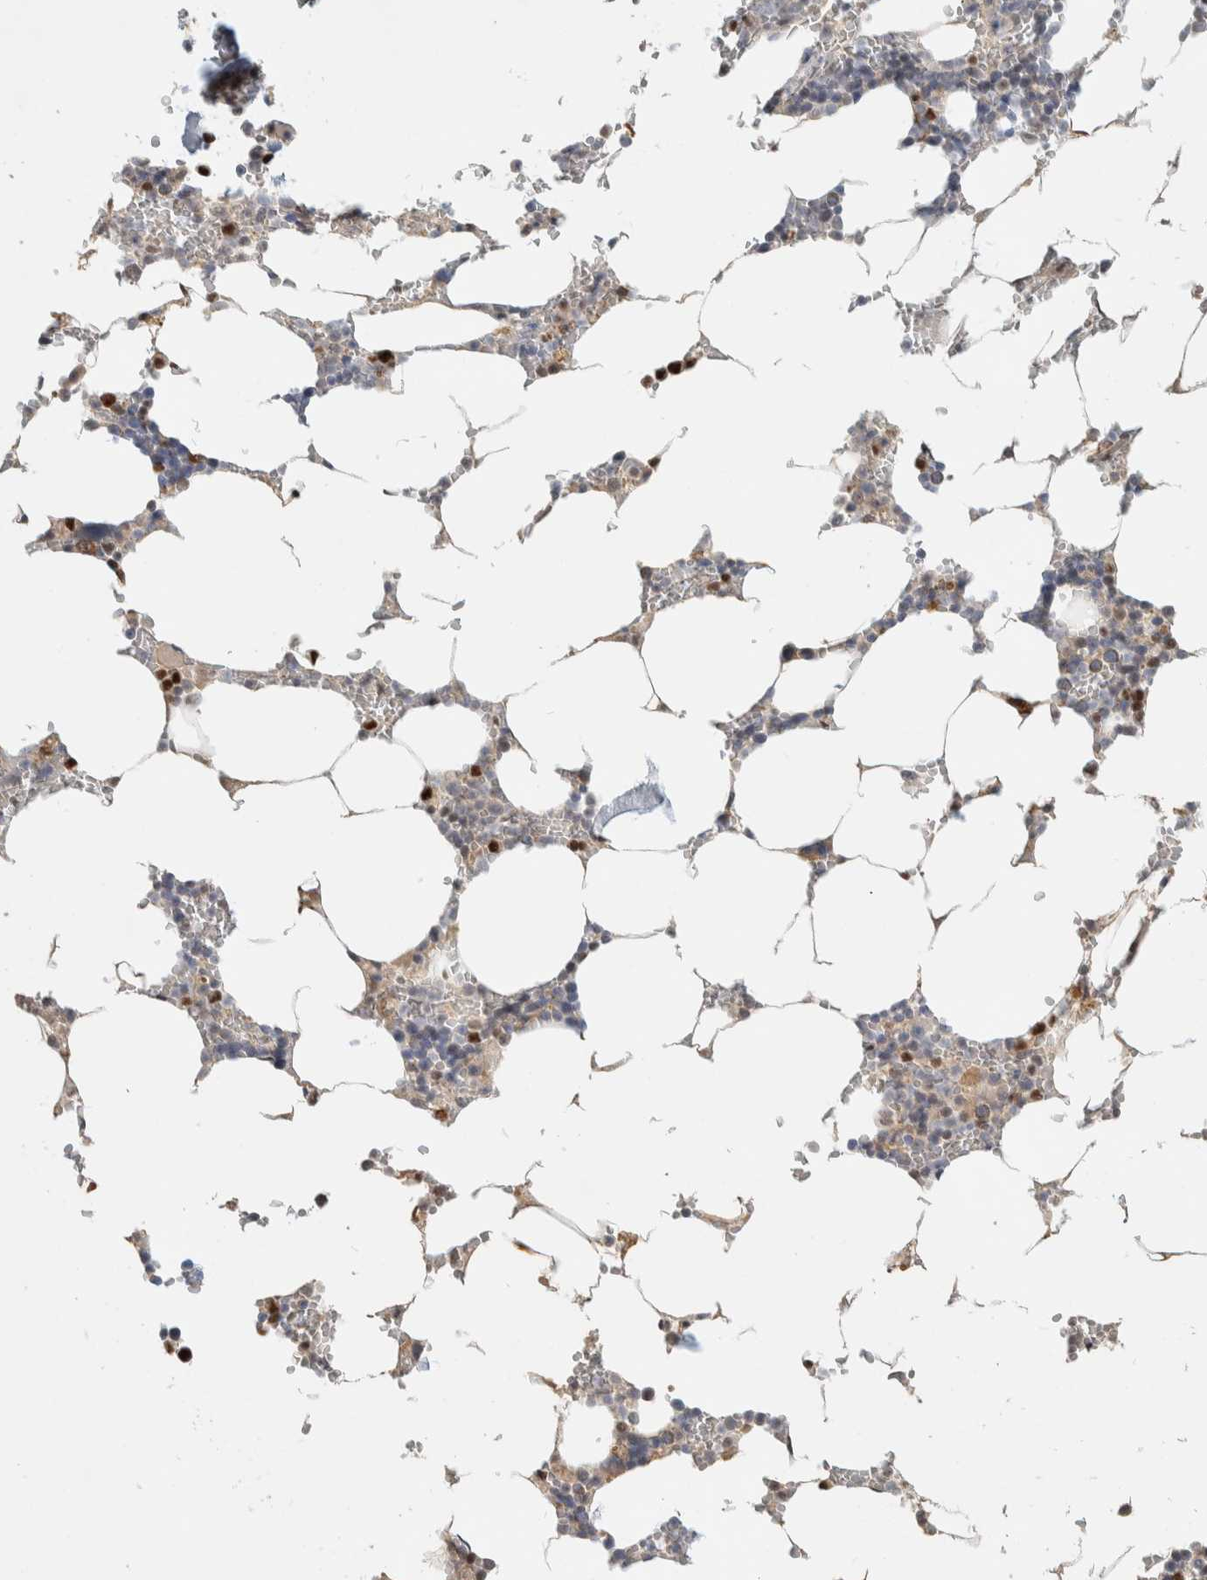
{"staining": {"intensity": "moderate", "quantity": "25%-75%", "location": "nuclear"}, "tissue": "bone marrow", "cell_type": "Hematopoietic cells", "image_type": "normal", "snomed": [{"axis": "morphology", "description": "Normal tissue, NOS"}, {"axis": "topography", "description": "Bone marrow"}], "caption": "A histopathology image of human bone marrow stained for a protein reveals moderate nuclear brown staining in hematopoietic cells. (Stains: DAB (3,3'-diaminobenzidine) in brown, nuclei in blue, Microscopy: brightfield microscopy at high magnification).", "gene": "PUS7", "patient": {"sex": "male", "age": 70}}